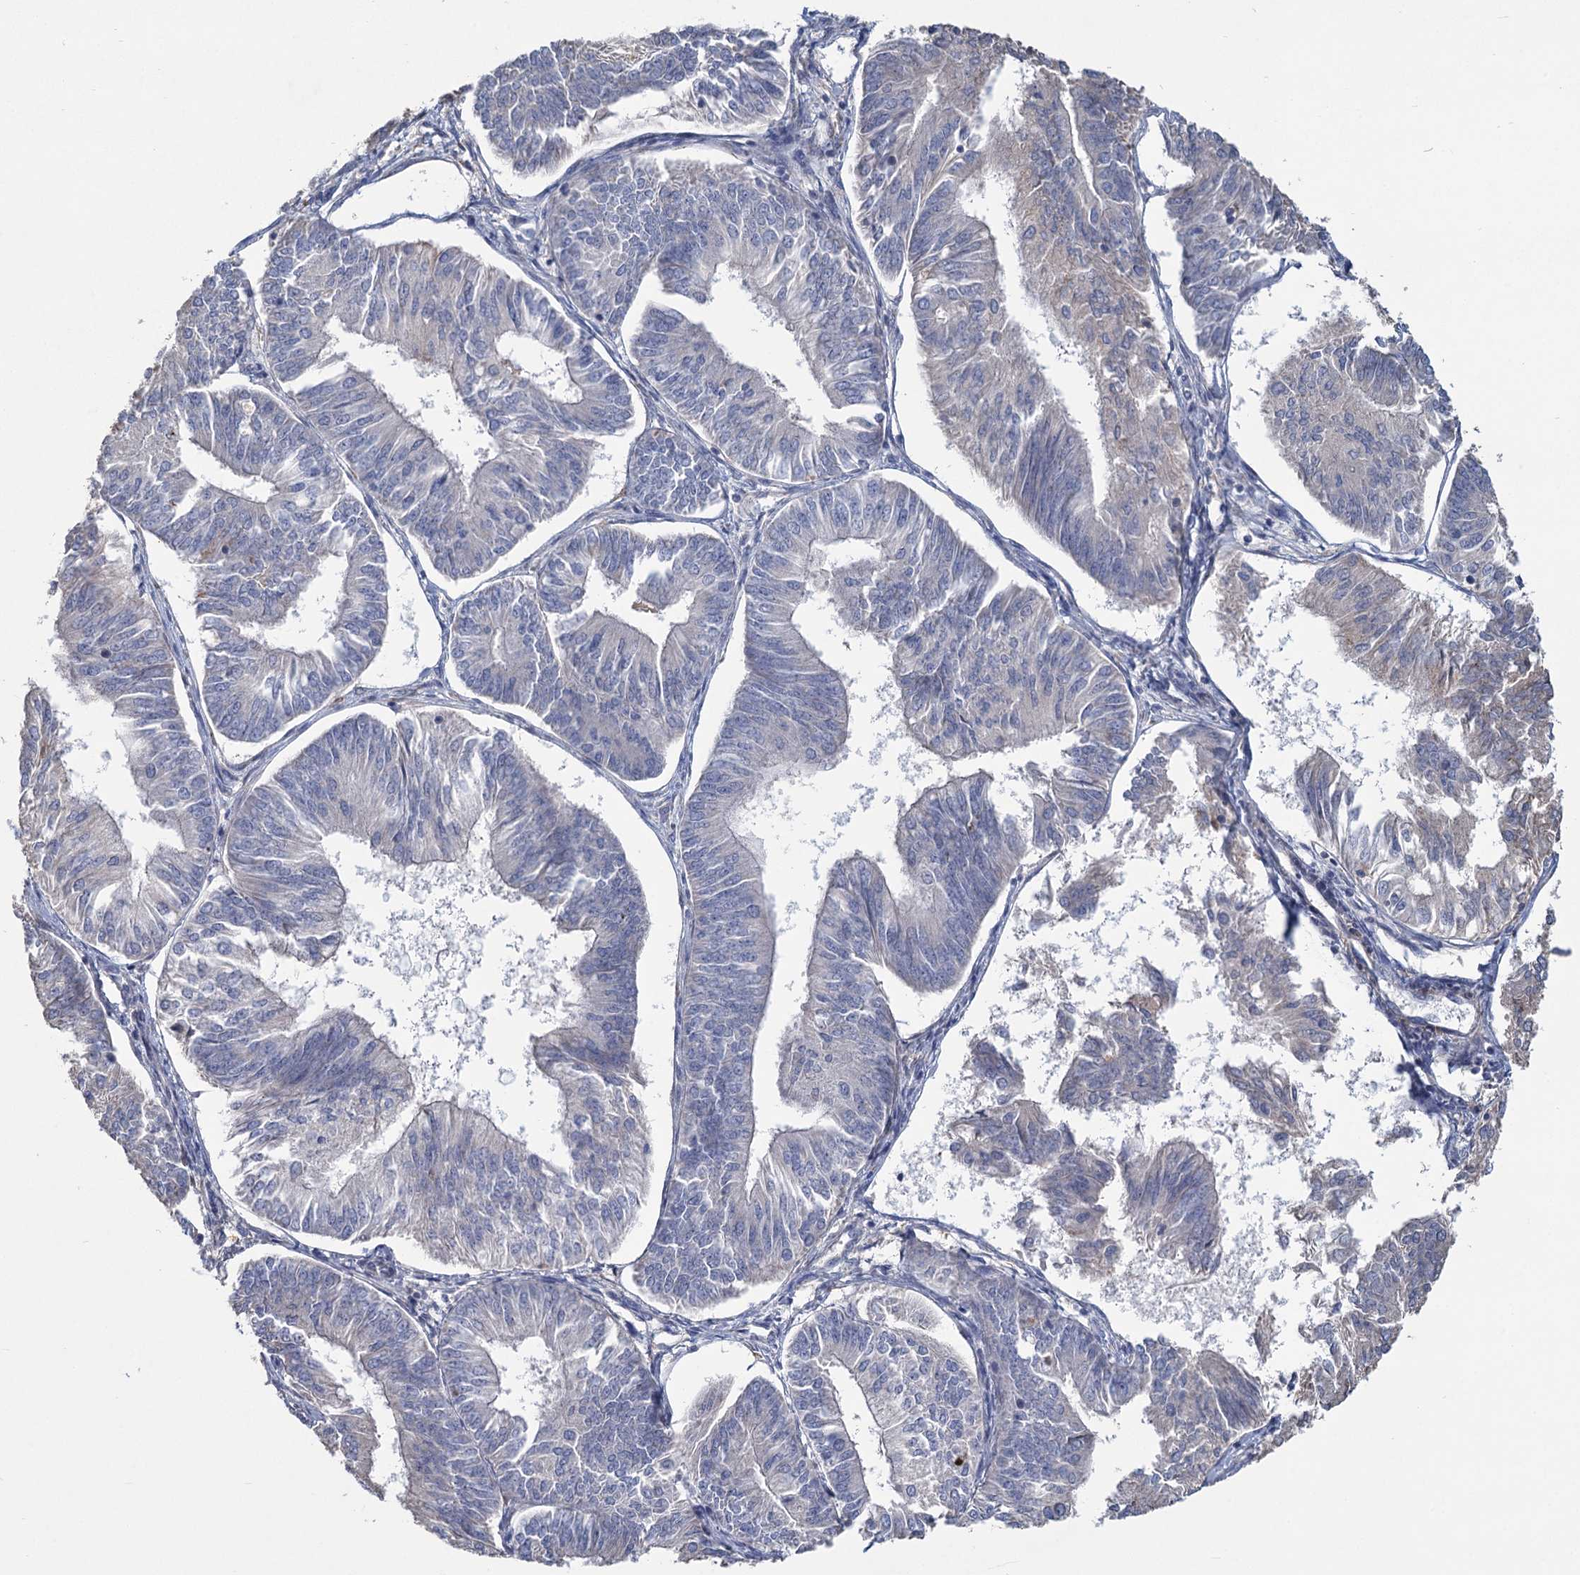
{"staining": {"intensity": "negative", "quantity": "none", "location": "none"}, "tissue": "endometrial cancer", "cell_type": "Tumor cells", "image_type": "cancer", "snomed": [{"axis": "morphology", "description": "Adenocarcinoma, NOS"}, {"axis": "topography", "description": "Endometrium"}], "caption": "Image shows no significant protein positivity in tumor cells of endometrial adenocarcinoma.", "gene": "HES2", "patient": {"sex": "female", "age": 58}}